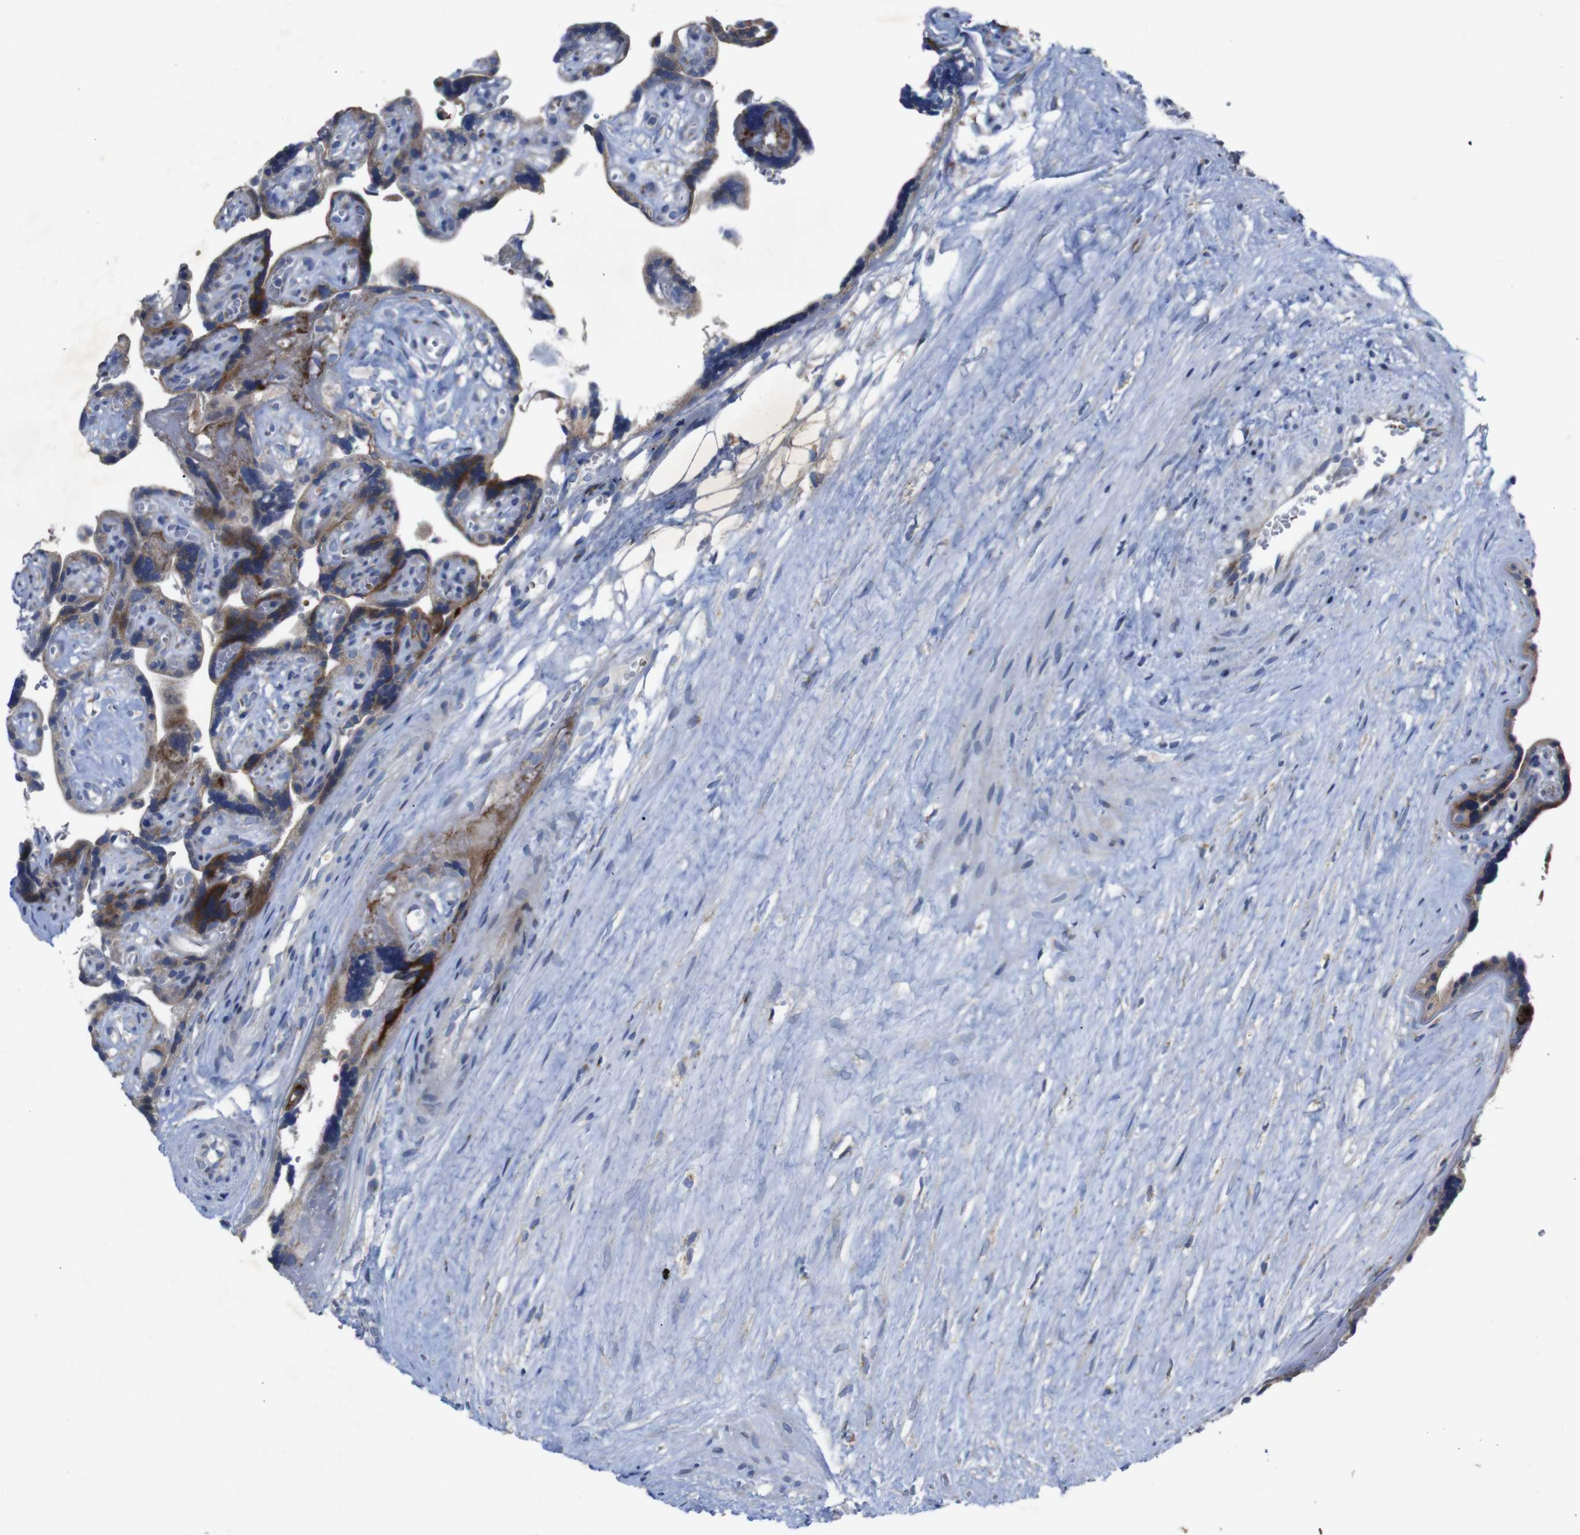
{"staining": {"intensity": "strong", "quantity": ">75%", "location": "cytoplasmic/membranous"}, "tissue": "placenta", "cell_type": "Trophoblastic cells", "image_type": "normal", "snomed": [{"axis": "morphology", "description": "Normal tissue, NOS"}, {"axis": "topography", "description": "Placenta"}], "caption": "Protein expression by immunohistochemistry (IHC) shows strong cytoplasmic/membranous positivity in approximately >75% of trophoblastic cells in normal placenta.", "gene": "CHST10", "patient": {"sex": "female", "age": 30}}